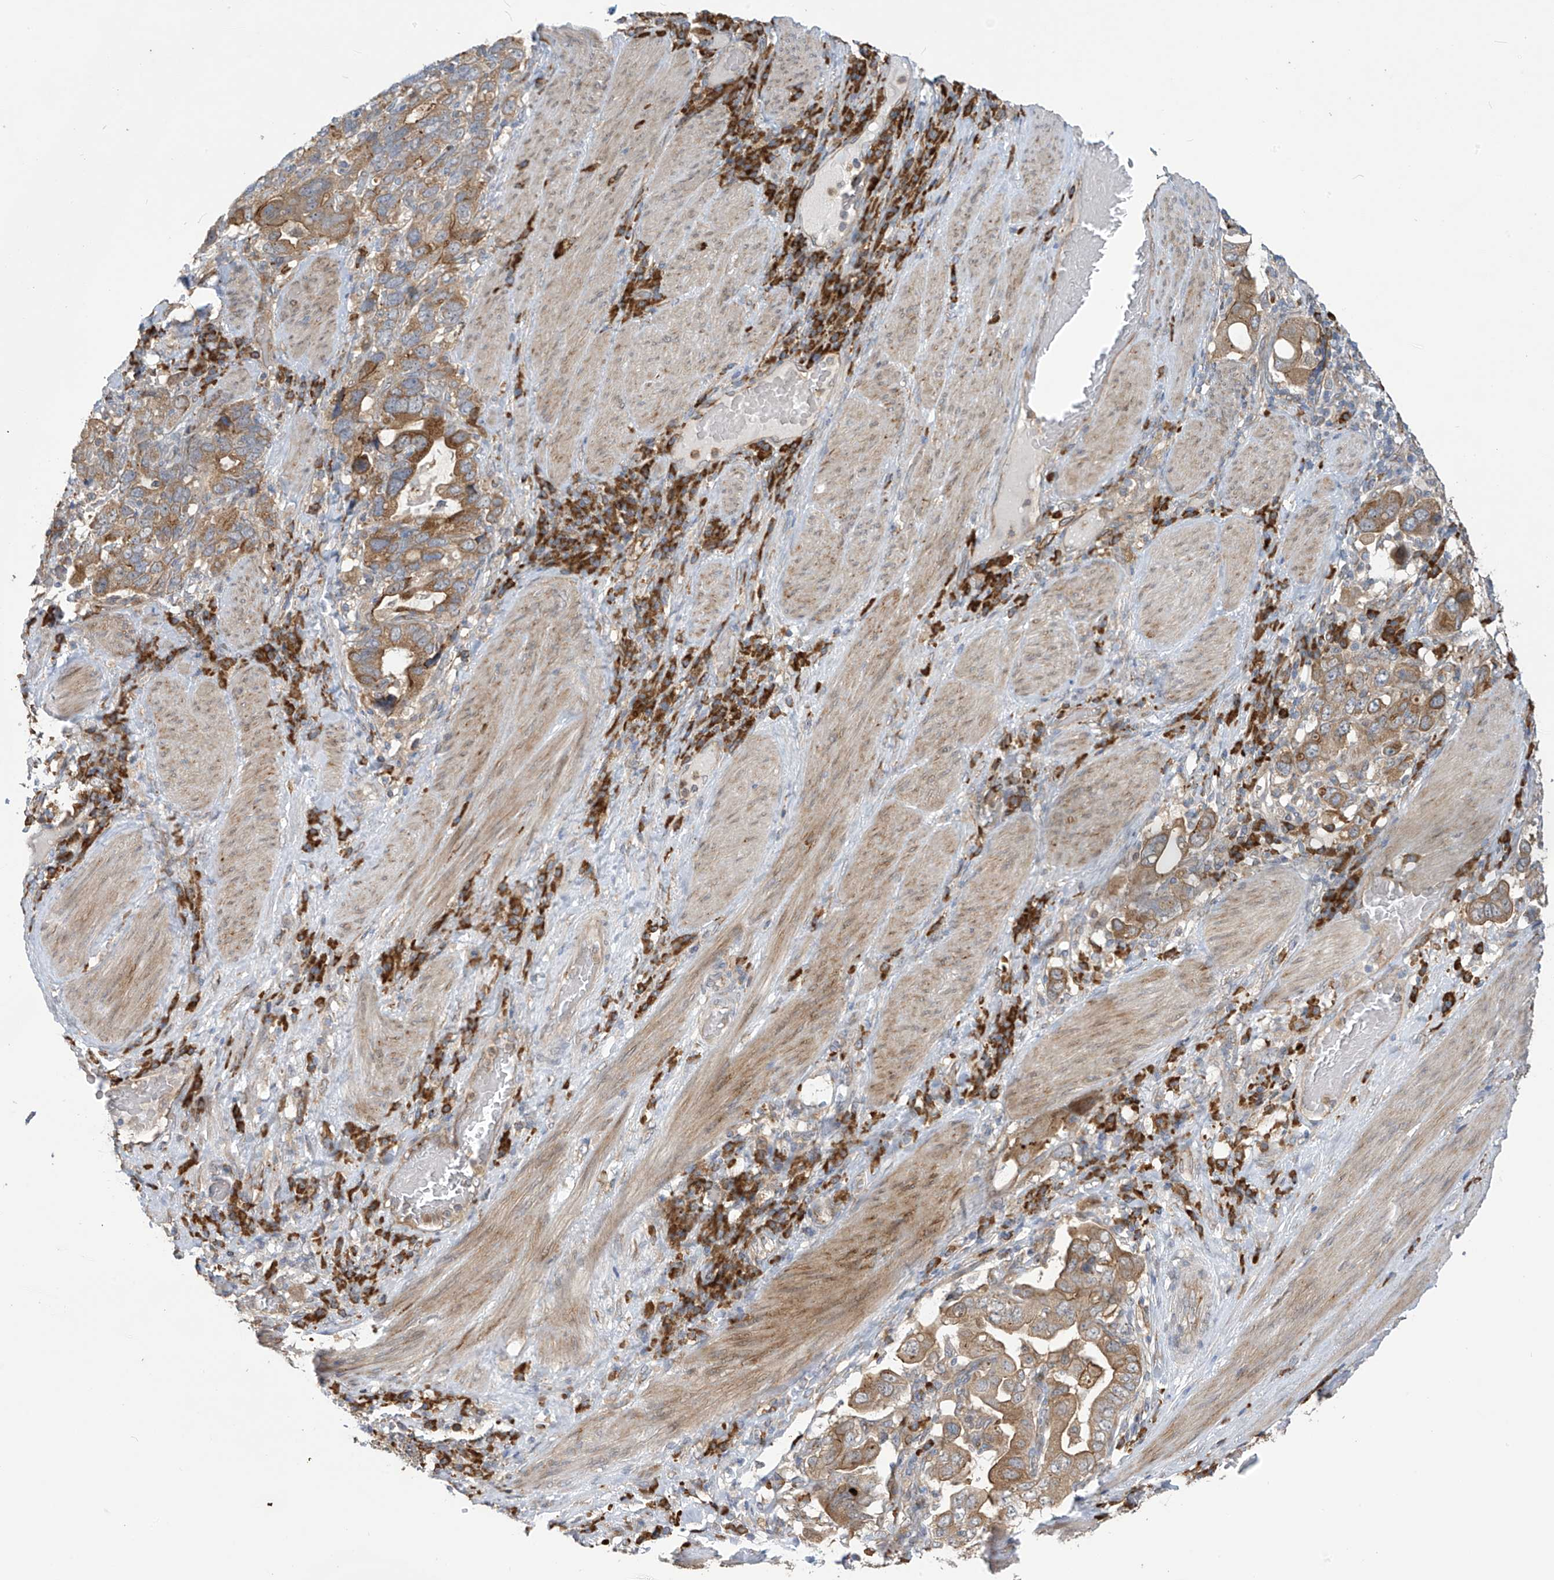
{"staining": {"intensity": "moderate", "quantity": "25%-75%", "location": "cytoplasmic/membranous"}, "tissue": "stomach cancer", "cell_type": "Tumor cells", "image_type": "cancer", "snomed": [{"axis": "morphology", "description": "Adenocarcinoma, NOS"}, {"axis": "topography", "description": "Stomach, upper"}], "caption": "A brown stain labels moderate cytoplasmic/membranous expression of a protein in human adenocarcinoma (stomach) tumor cells. Using DAB (3,3'-diaminobenzidine) (brown) and hematoxylin (blue) stains, captured at high magnification using brightfield microscopy.", "gene": "KIAA1522", "patient": {"sex": "male", "age": 62}}